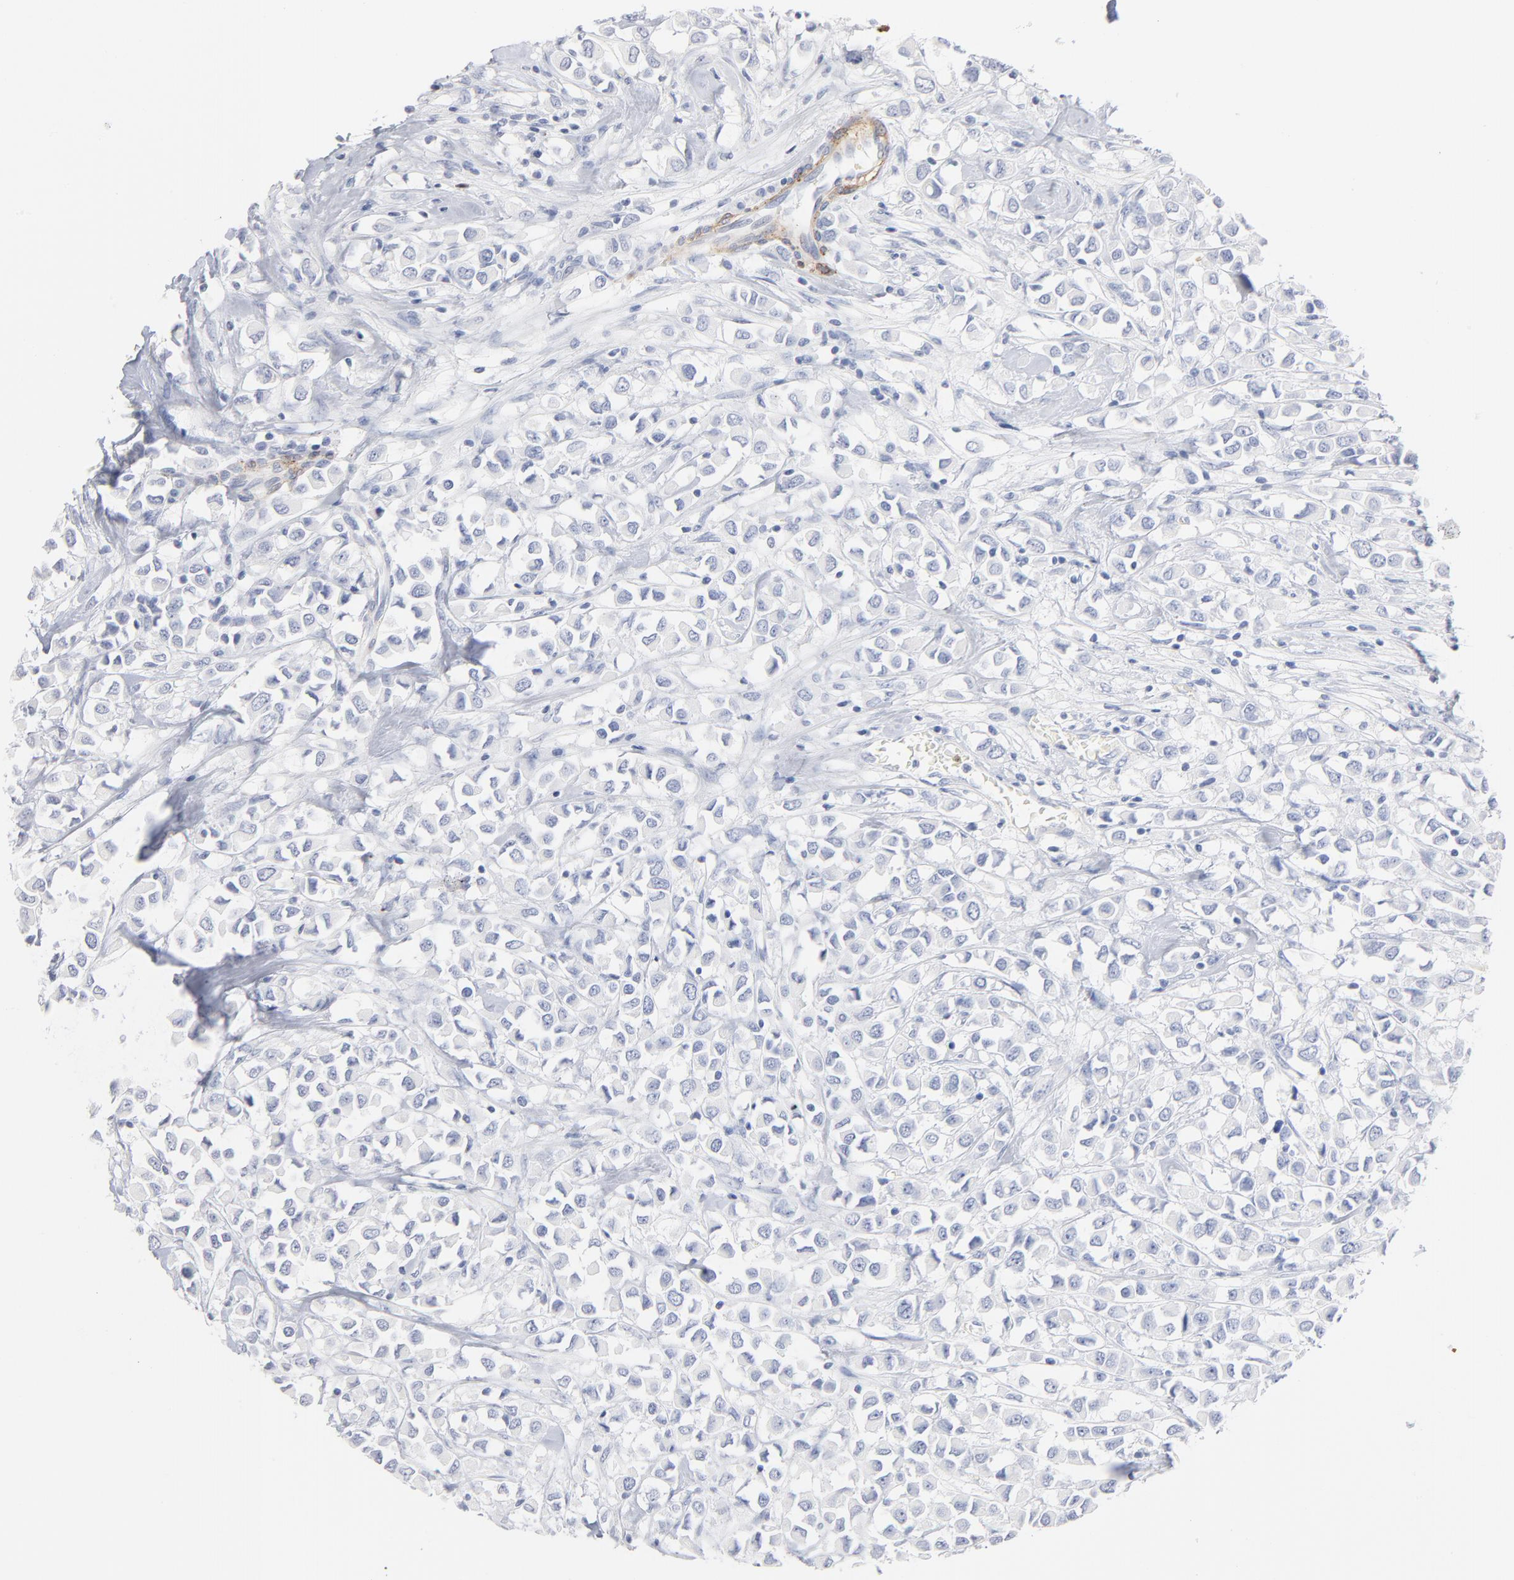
{"staining": {"intensity": "negative", "quantity": "none", "location": "none"}, "tissue": "breast cancer", "cell_type": "Tumor cells", "image_type": "cancer", "snomed": [{"axis": "morphology", "description": "Duct carcinoma"}, {"axis": "topography", "description": "Breast"}], "caption": "Protein analysis of breast cancer (invasive ductal carcinoma) reveals no significant staining in tumor cells.", "gene": "AGTR1", "patient": {"sex": "female", "age": 61}}